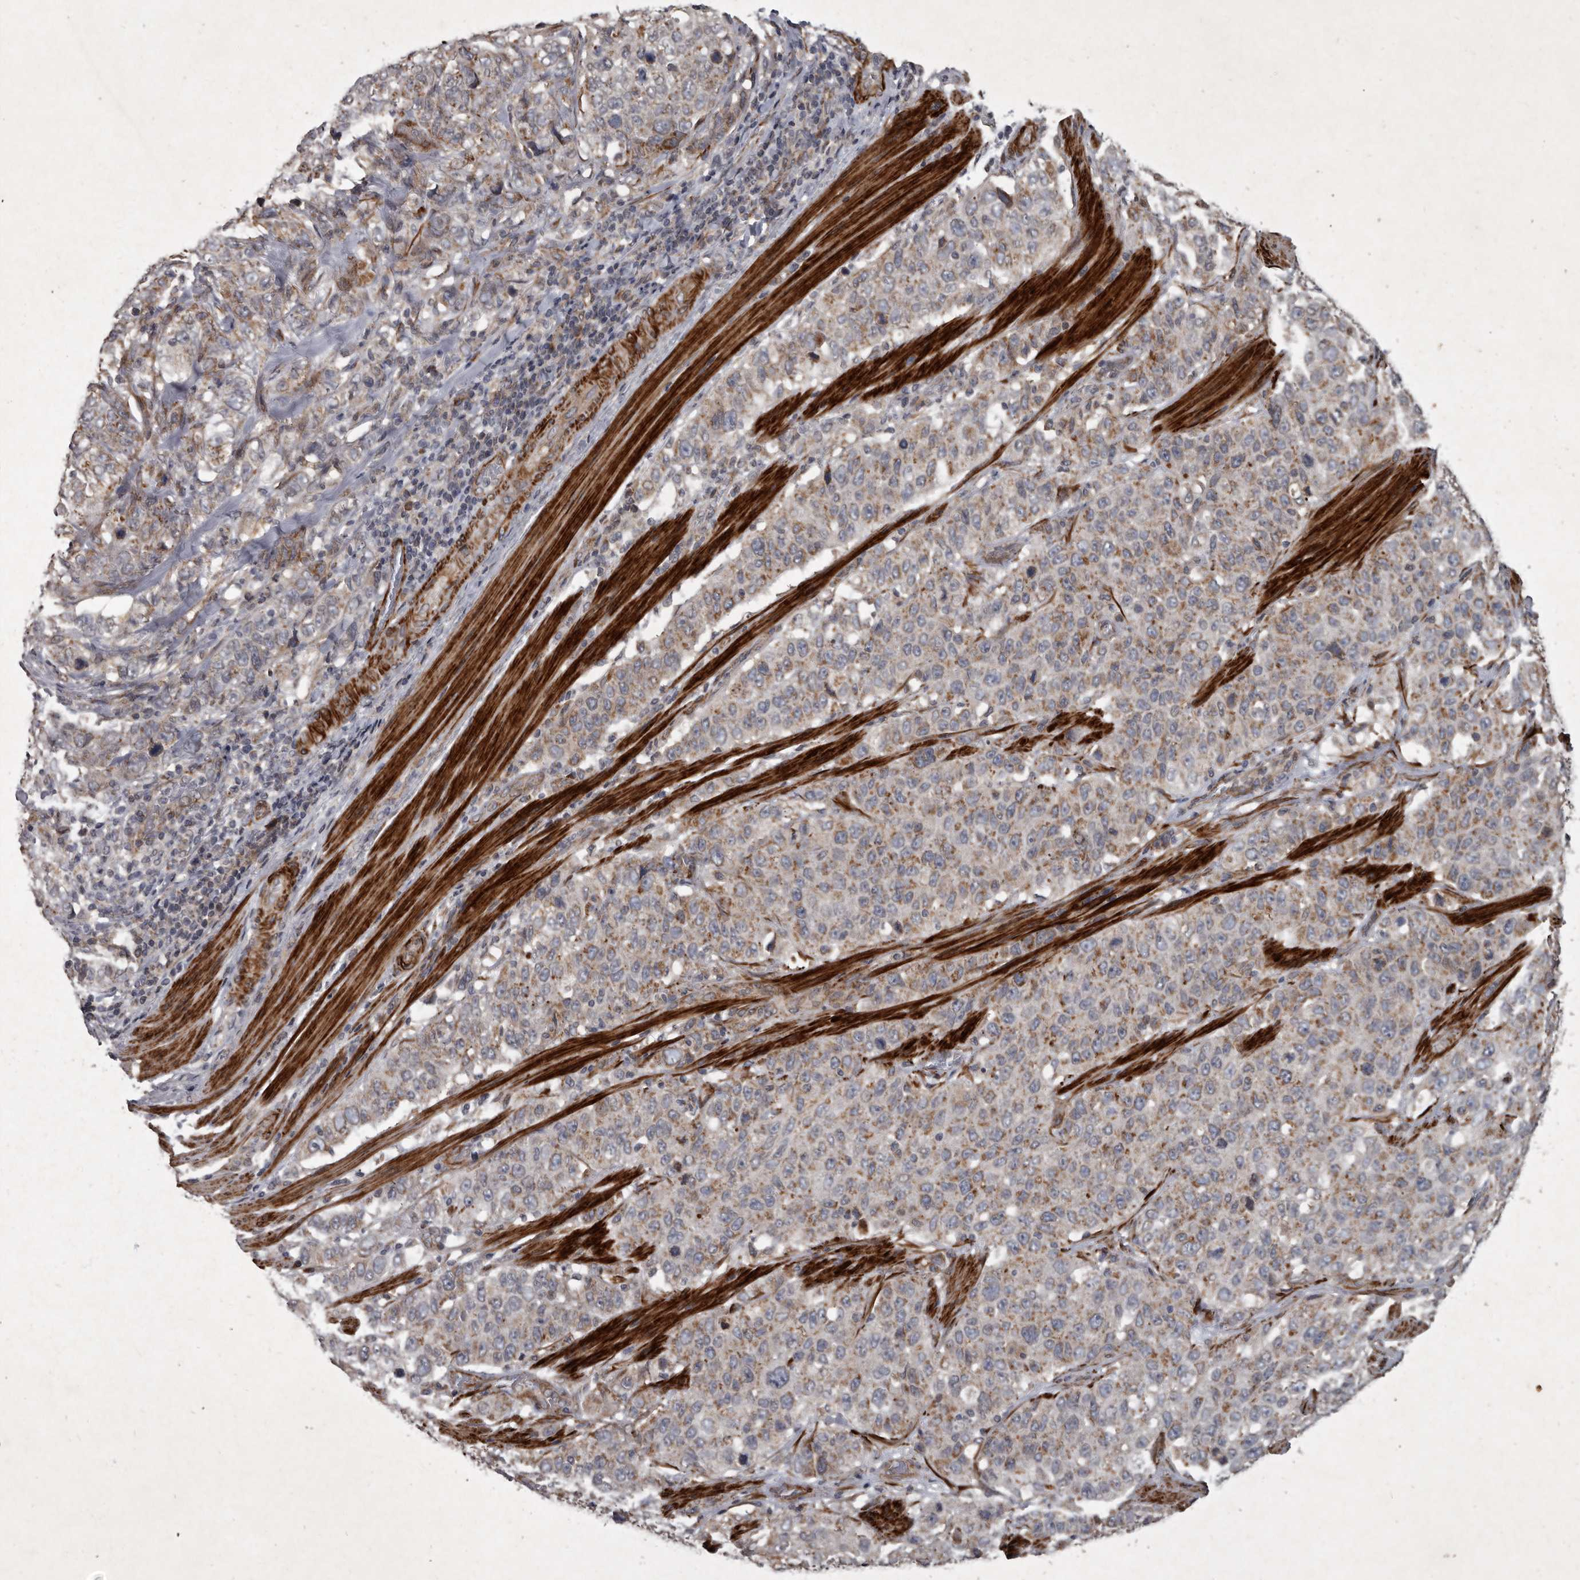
{"staining": {"intensity": "weak", "quantity": ">75%", "location": "cytoplasmic/membranous"}, "tissue": "stomach cancer", "cell_type": "Tumor cells", "image_type": "cancer", "snomed": [{"axis": "morphology", "description": "Adenocarcinoma, NOS"}, {"axis": "topography", "description": "Stomach"}], "caption": "The micrograph demonstrates a brown stain indicating the presence of a protein in the cytoplasmic/membranous of tumor cells in adenocarcinoma (stomach).", "gene": "MRPS15", "patient": {"sex": "male", "age": 48}}